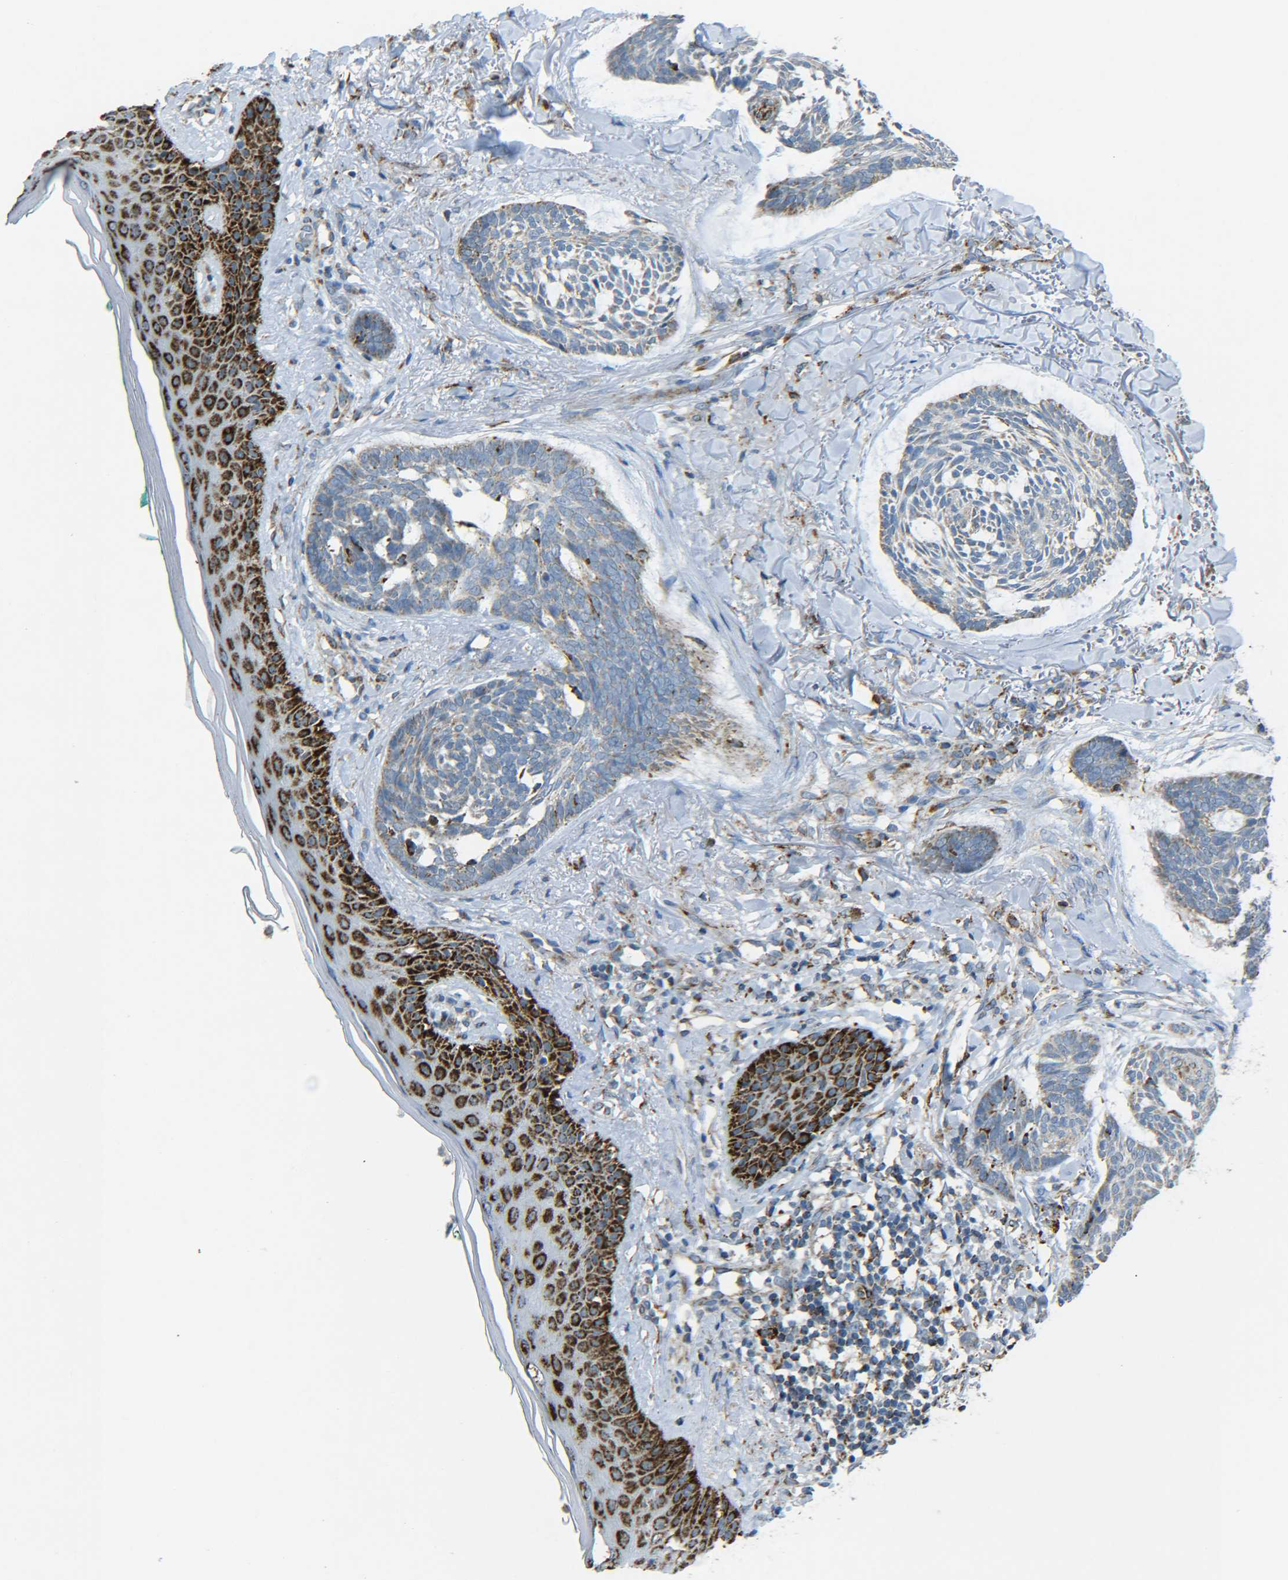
{"staining": {"intensity": "weak", "quantity": ">75%", "location": "cytoplasmic/membranous"}, "tissue": "skin cancer", "cell_type": "Tumor cells", "image_type": "cancer", "snomed": [{"axis": "morphology", "description": "Basal cell carcinoma"}, {"axis": "topography", "description": "Skin"}], "caption": "Brown immunohistochemical staining in basal cell carcinoma (skin) exhibits weak cytoplasmic/membranous expression in approximately >75% of tumor cells.", "gene": "CYB5R1", "patient": {"sex": "male", "age": 43}}